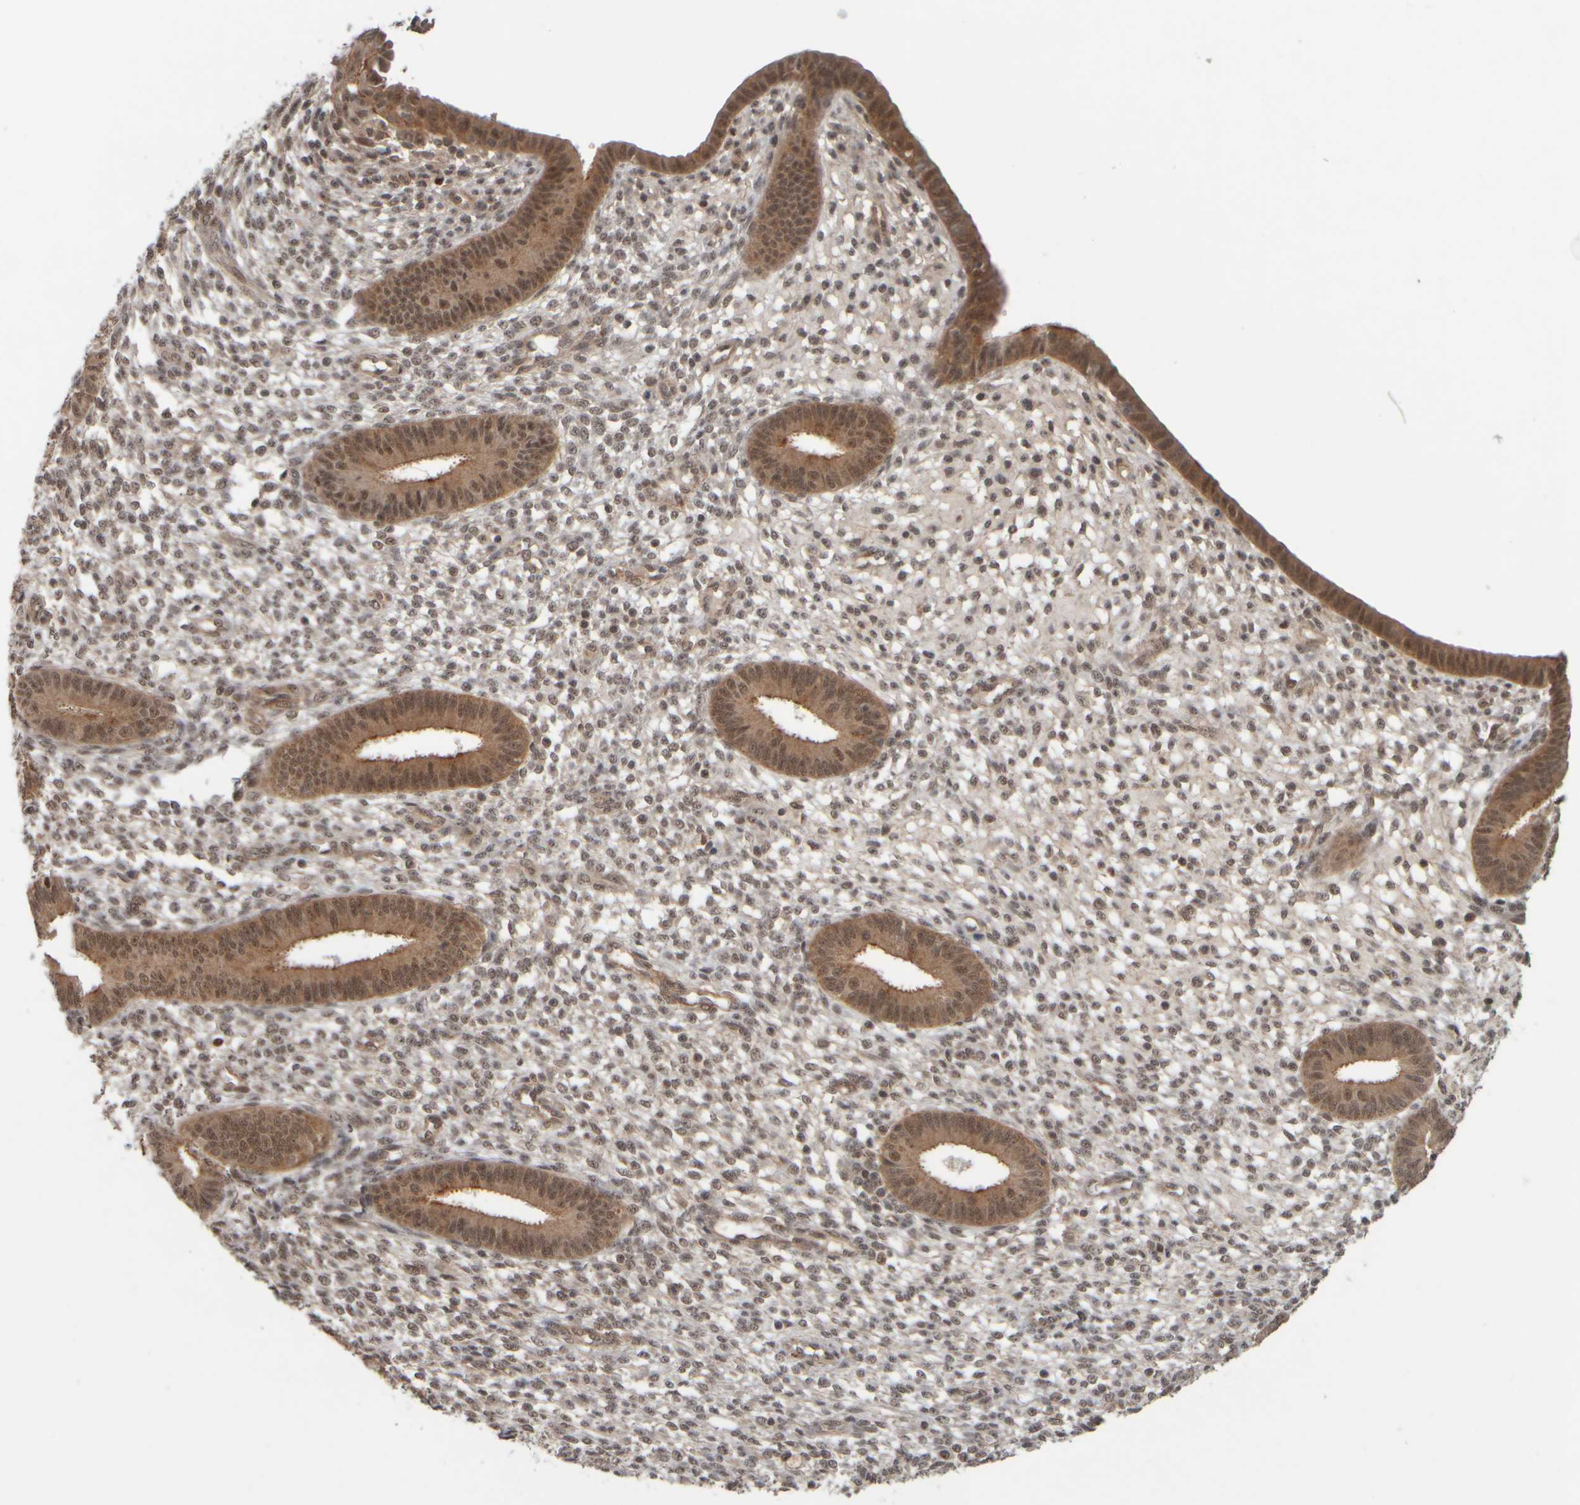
{"staining": {"intensity": "weak", "quantity": "25%-75%", "location": "cytoplasmic/membranous"}, "tissue": "endometrium", "cell_type": "Cells in endometrial stroma", "image_type": "normal", "snomed": [{"axis": "morphology", "description": "Normal tissue, NOS"}, {"axis": "topography", "description": "Endometrium"}], "caption": "A histopathology image of human endometrium stained for a protein demonstrates weak cytoplasmic/membranous brown staining in cells in endometrial stroma. (Brightfield microscopy of DAB IHC at high magnification).", "gene": "SYNRG", "patient": {"sex": "female", "age": 46}}